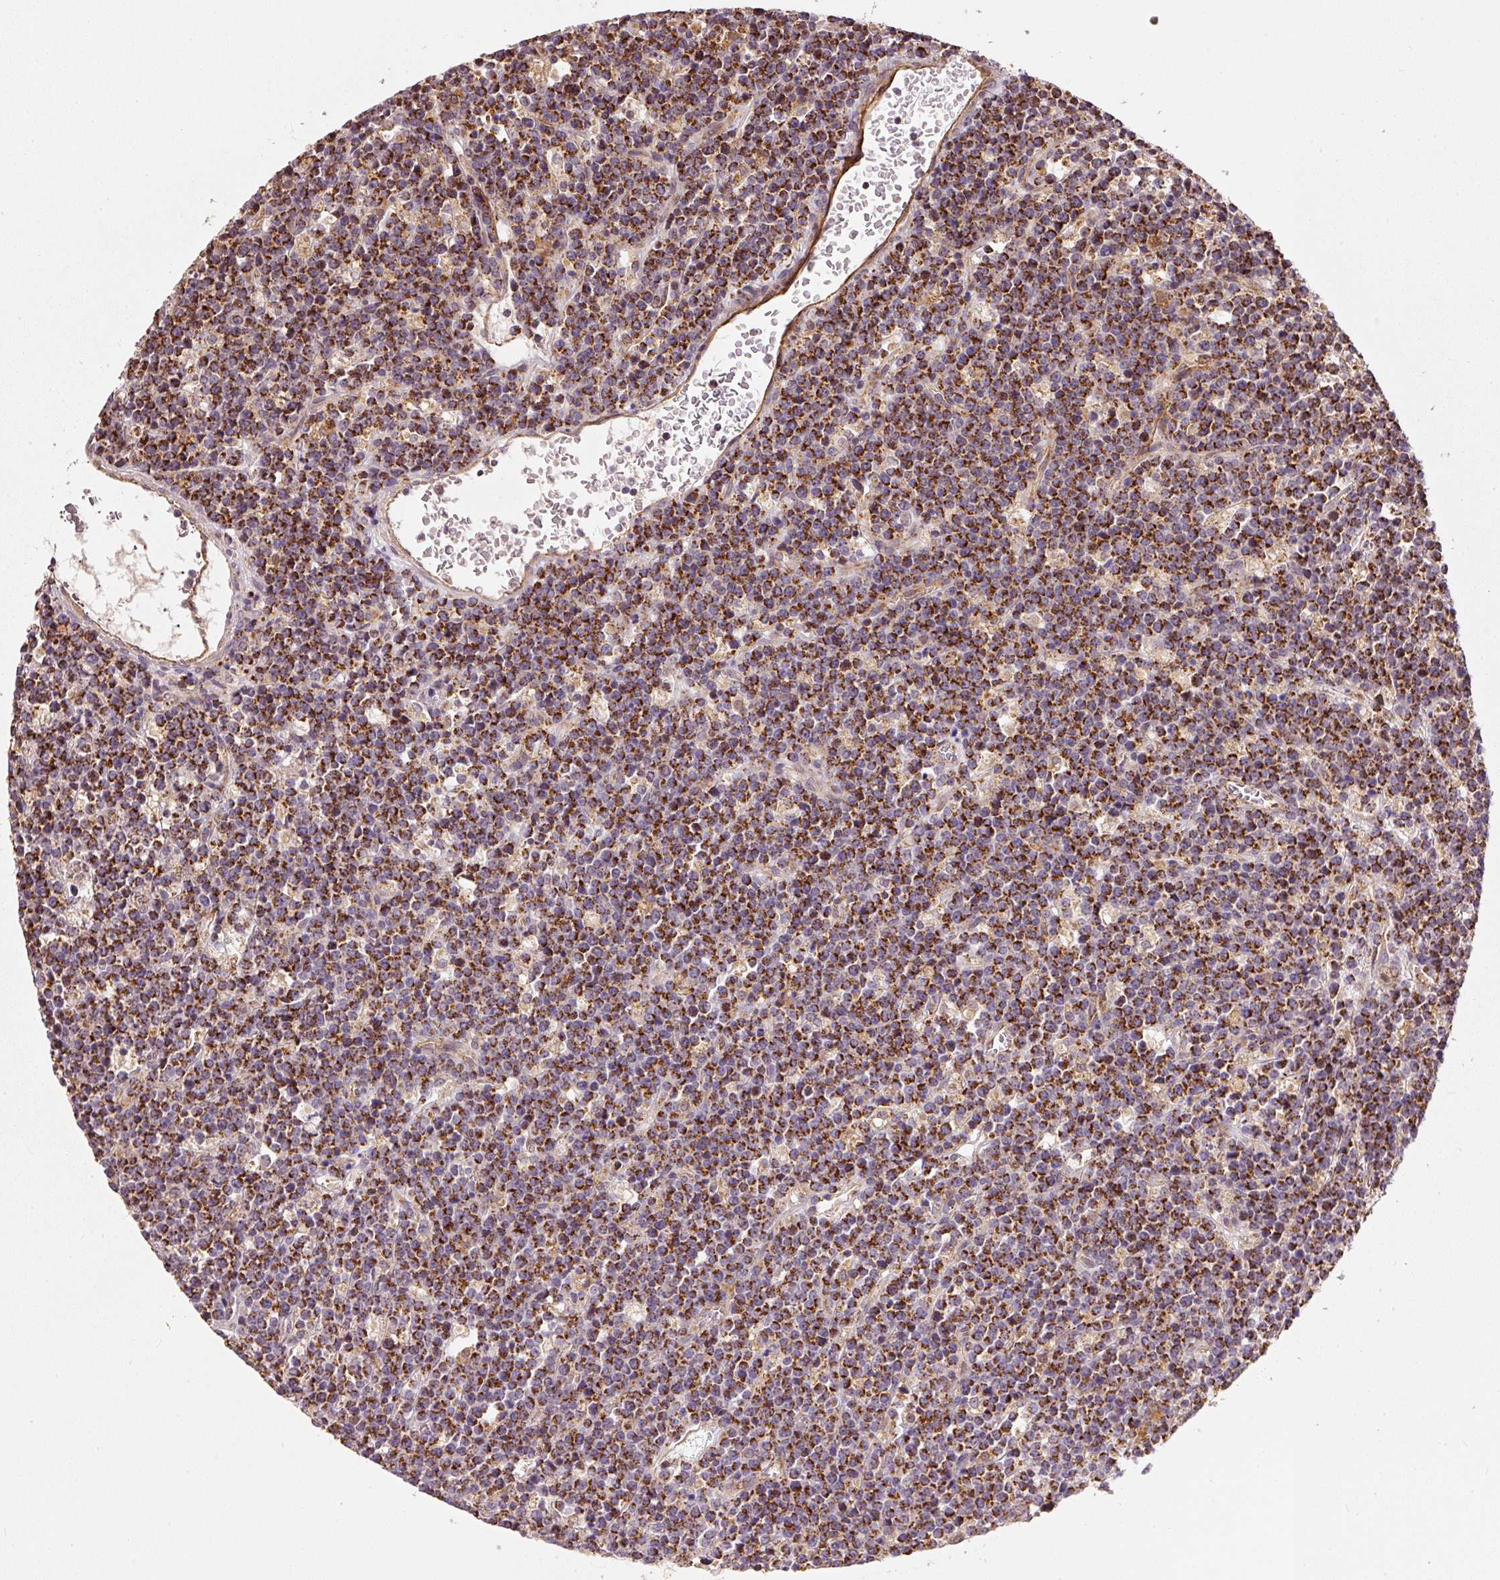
{"staining": {"intensity": "strong", "quantity": ">75%", "location": "cytoplasmic/membranous"}, "tissue": "lymphoma", "cell_type": "Tumor cells", "image_type": "cancer", "snomed": [{"axis": "morphology", "description": "Malignant lymphoma, non-Hodgkin's type, High grade"}, {"axis": "topography", "description": "Ovary"}], "caption": "IHC of human lymphoma displays high levels of strong cytoplasmic/membranous expression in approximately >75% of tumor cells.", "gene": "MTHFD1L", "patient": {"sex": "female", "age": 56}}